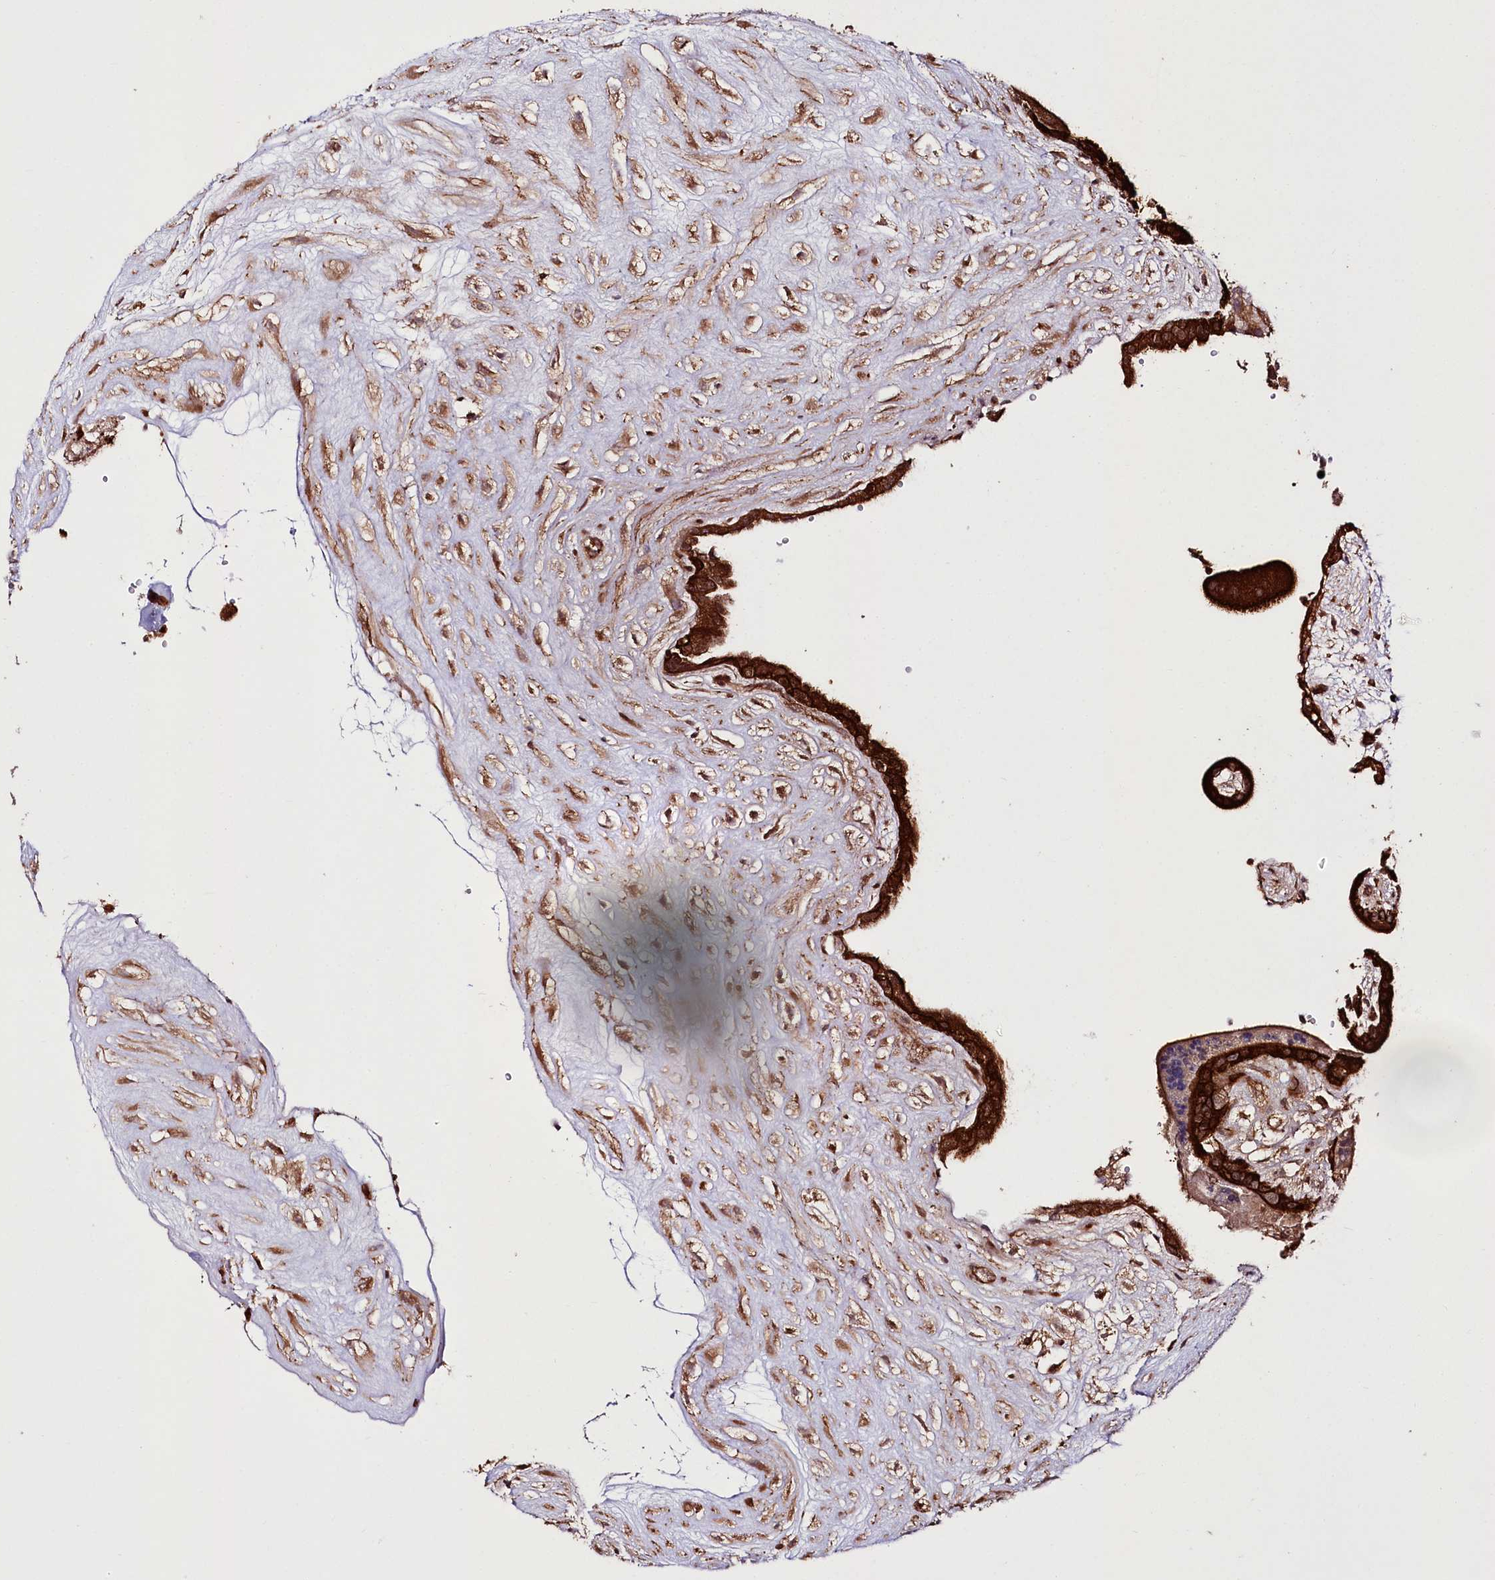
{"staining": {"intensity": "strong", "quantity": ">75%", "location": "cytoplasmic/membranous"}, "tissue": "placenta", "cell_type": "Trophoblastic cells", "image_type": "normal", "snomed": [{"axis": "morphology", "description": "Normal tissue, NOS"}, {"axis": "topography", "description": "Placenta"}], "caption": "Immunohistochemical staining of normal placenta exhibits >75% levels of strong cytoplasmic/membranous protein staining in approximately >75% of trophoblastic cells. The staining is performed using DAB brown chromogen to label protein expression. The nuclei are counter-stained blue using hematoxylin.", "gene": "DHX29", "patient": {"sex": "female", "age": 18}}